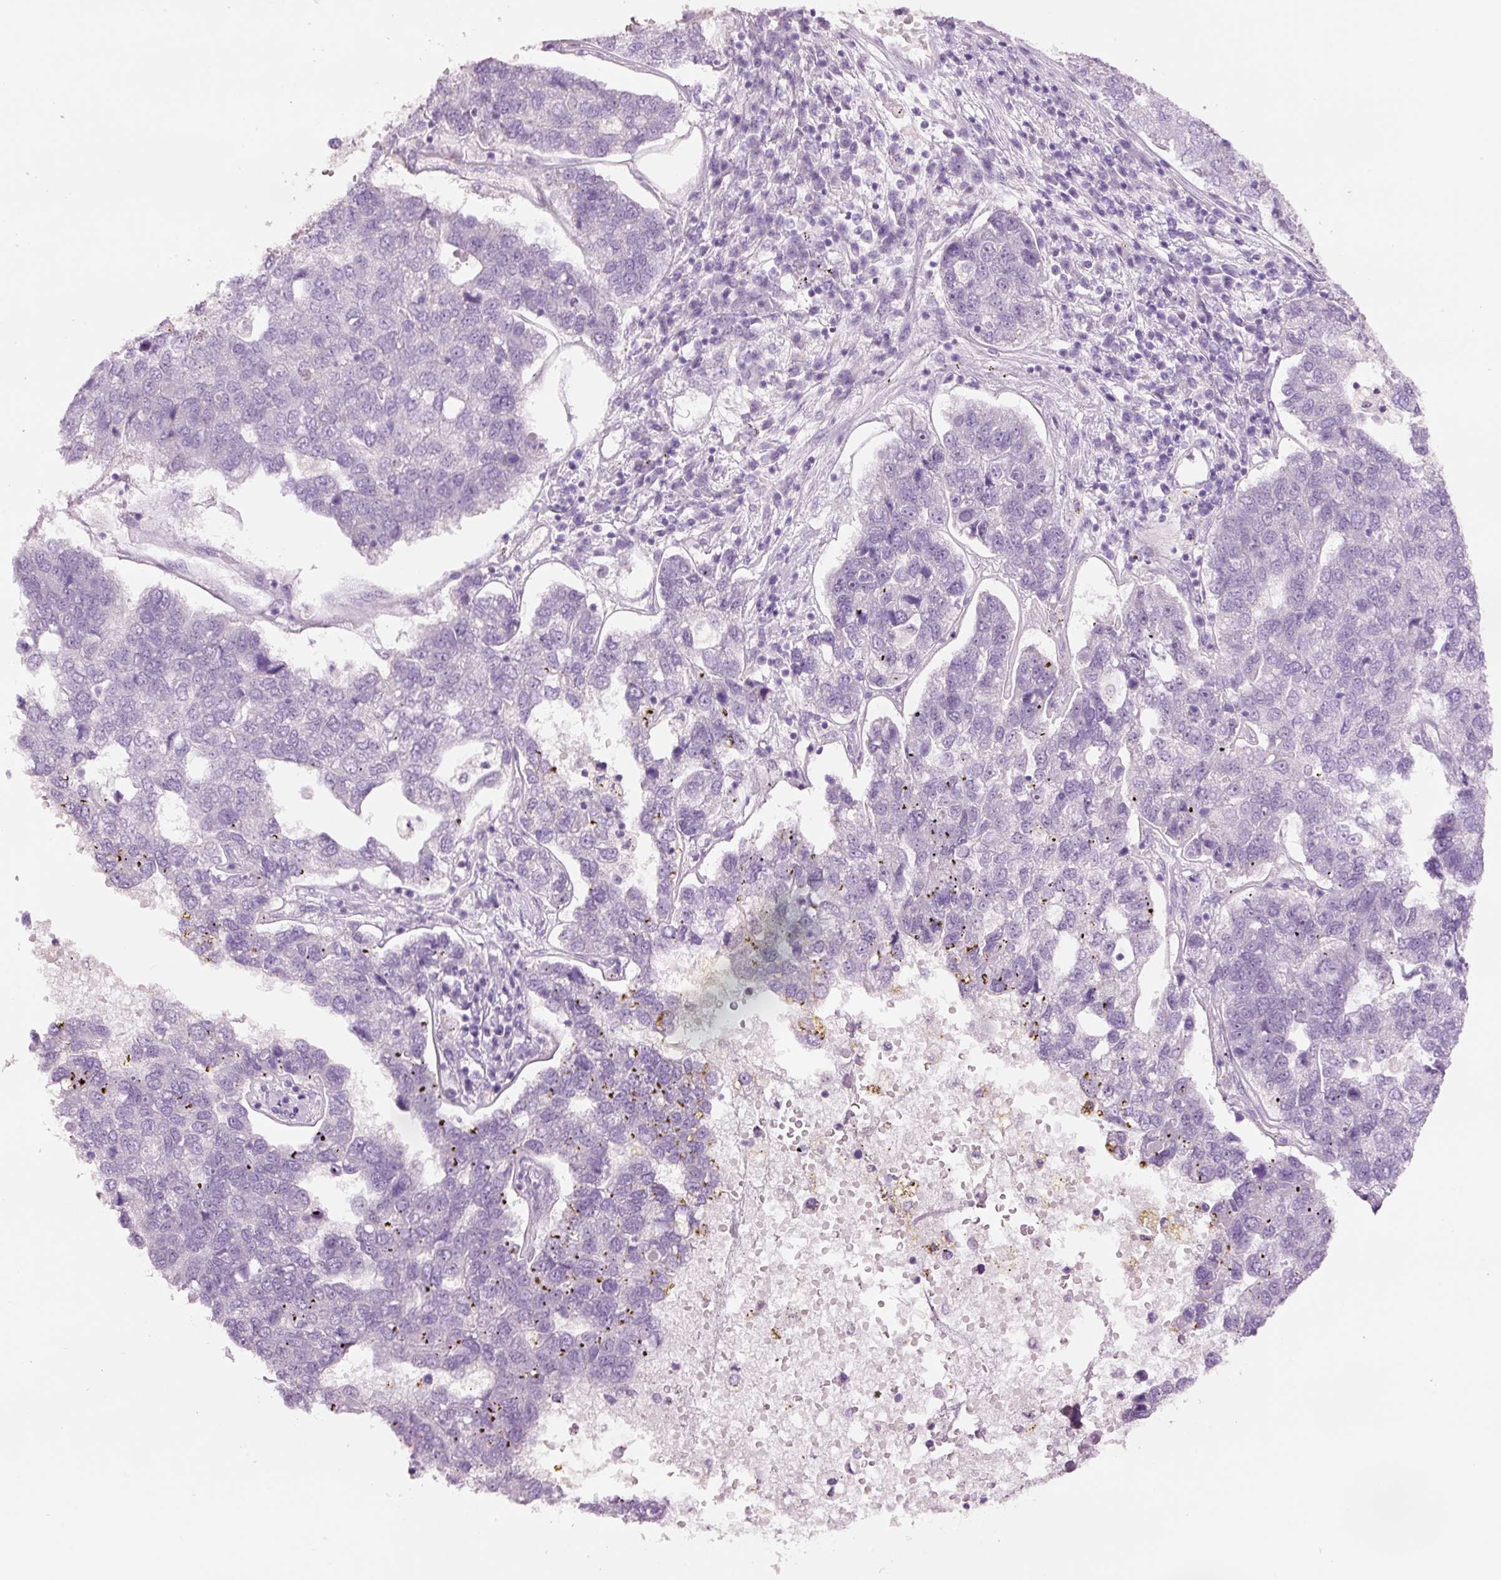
{"staining": {"intensity": "negative", "quantity": "none", "location": "none"}, "tissue": "pancreatic cancer", "cell_type": "Tumor cells", "image_type": "cancer", "snomed": [{"axis": "morphology", "description": "Adenocarcinoma, NOS"}, {"axis": "topography", "description": "Pancreas"}], "caption": "Immunohistochemistry of human pancreatic cancer exhibits no staining in tumor cells.", "gene": "GCG", "patient": {"sex": "female", "age": 61}}